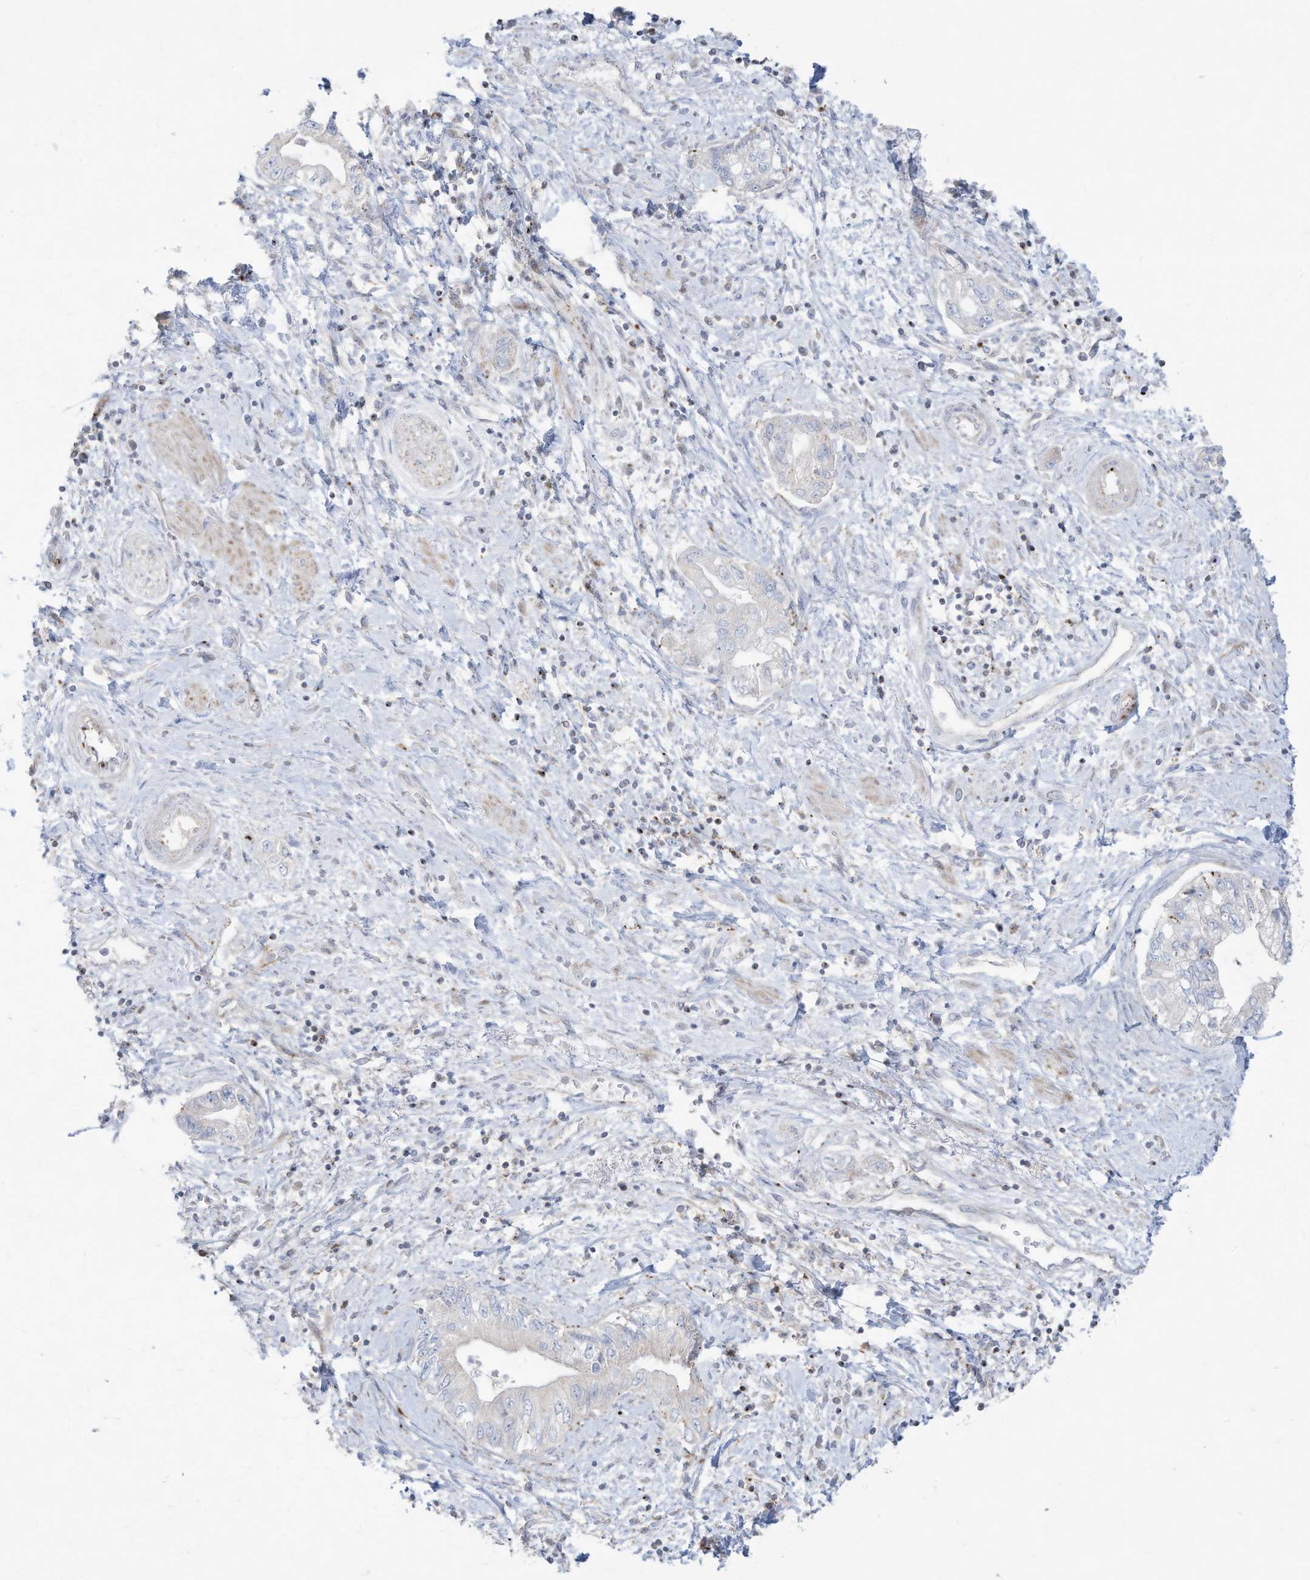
{"staining": {"intensity": "negative", "quantity": "none", "location": "none"}, "tissue": "pancreatic cancer", "cell_type": "Tumor cells", "image_type": "cancer", "snomed": [{"axis": "morphology", "description": "Adenocarcinoma, NOS"}, {"axis": "topography", "description": "Pancreas"}], "caption": "Tumor cells are negative for protein expression in human adenocarcinoma (pancreatic).", "gene": "THNSL2", "patient": {"sex": "female", "age": 73}}